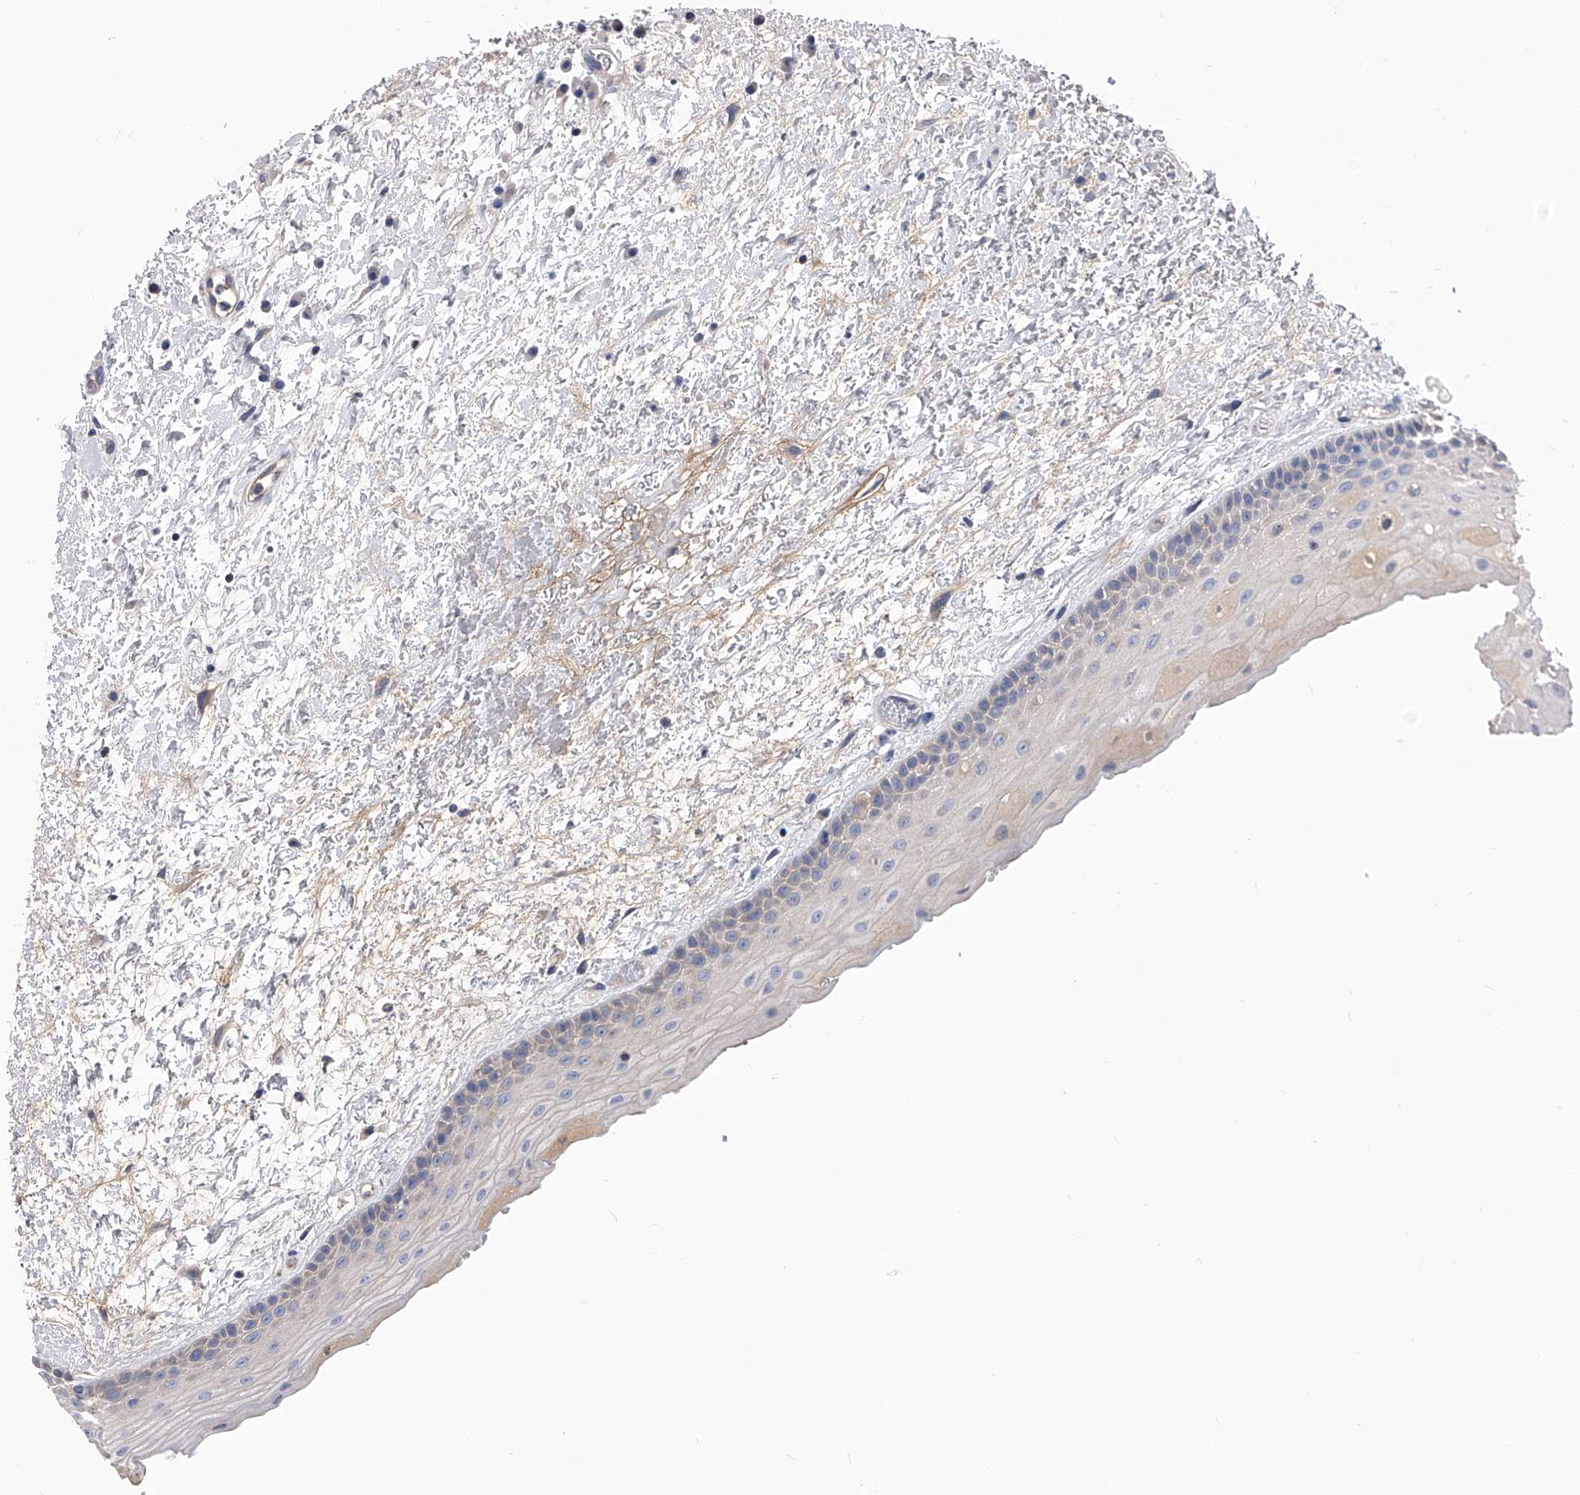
{"staining": {"intensity": "moderate", "quantity": "<25%", "location": "cytoplasmic/membranous"}, "tissue": "oral mucosa", "cell_type": "Squamous epithelial cells", "image_type": "normal", "snomed": [{"axis": "morphology", "description": "Normal tissue, NOS"}, {"axis": "topography", "description": "Oral tissue"}], "caption": "This histopathology image reveals normal oral mucosa stained with IHC to label a protein in brown. The cytoplasmic/membranous of squamous epithelial cells show moderate positivity for the protein. Nuclei are counter-stained blue.", "gene": "CUL7", "patient": {"sex": "female", "age": 76}}